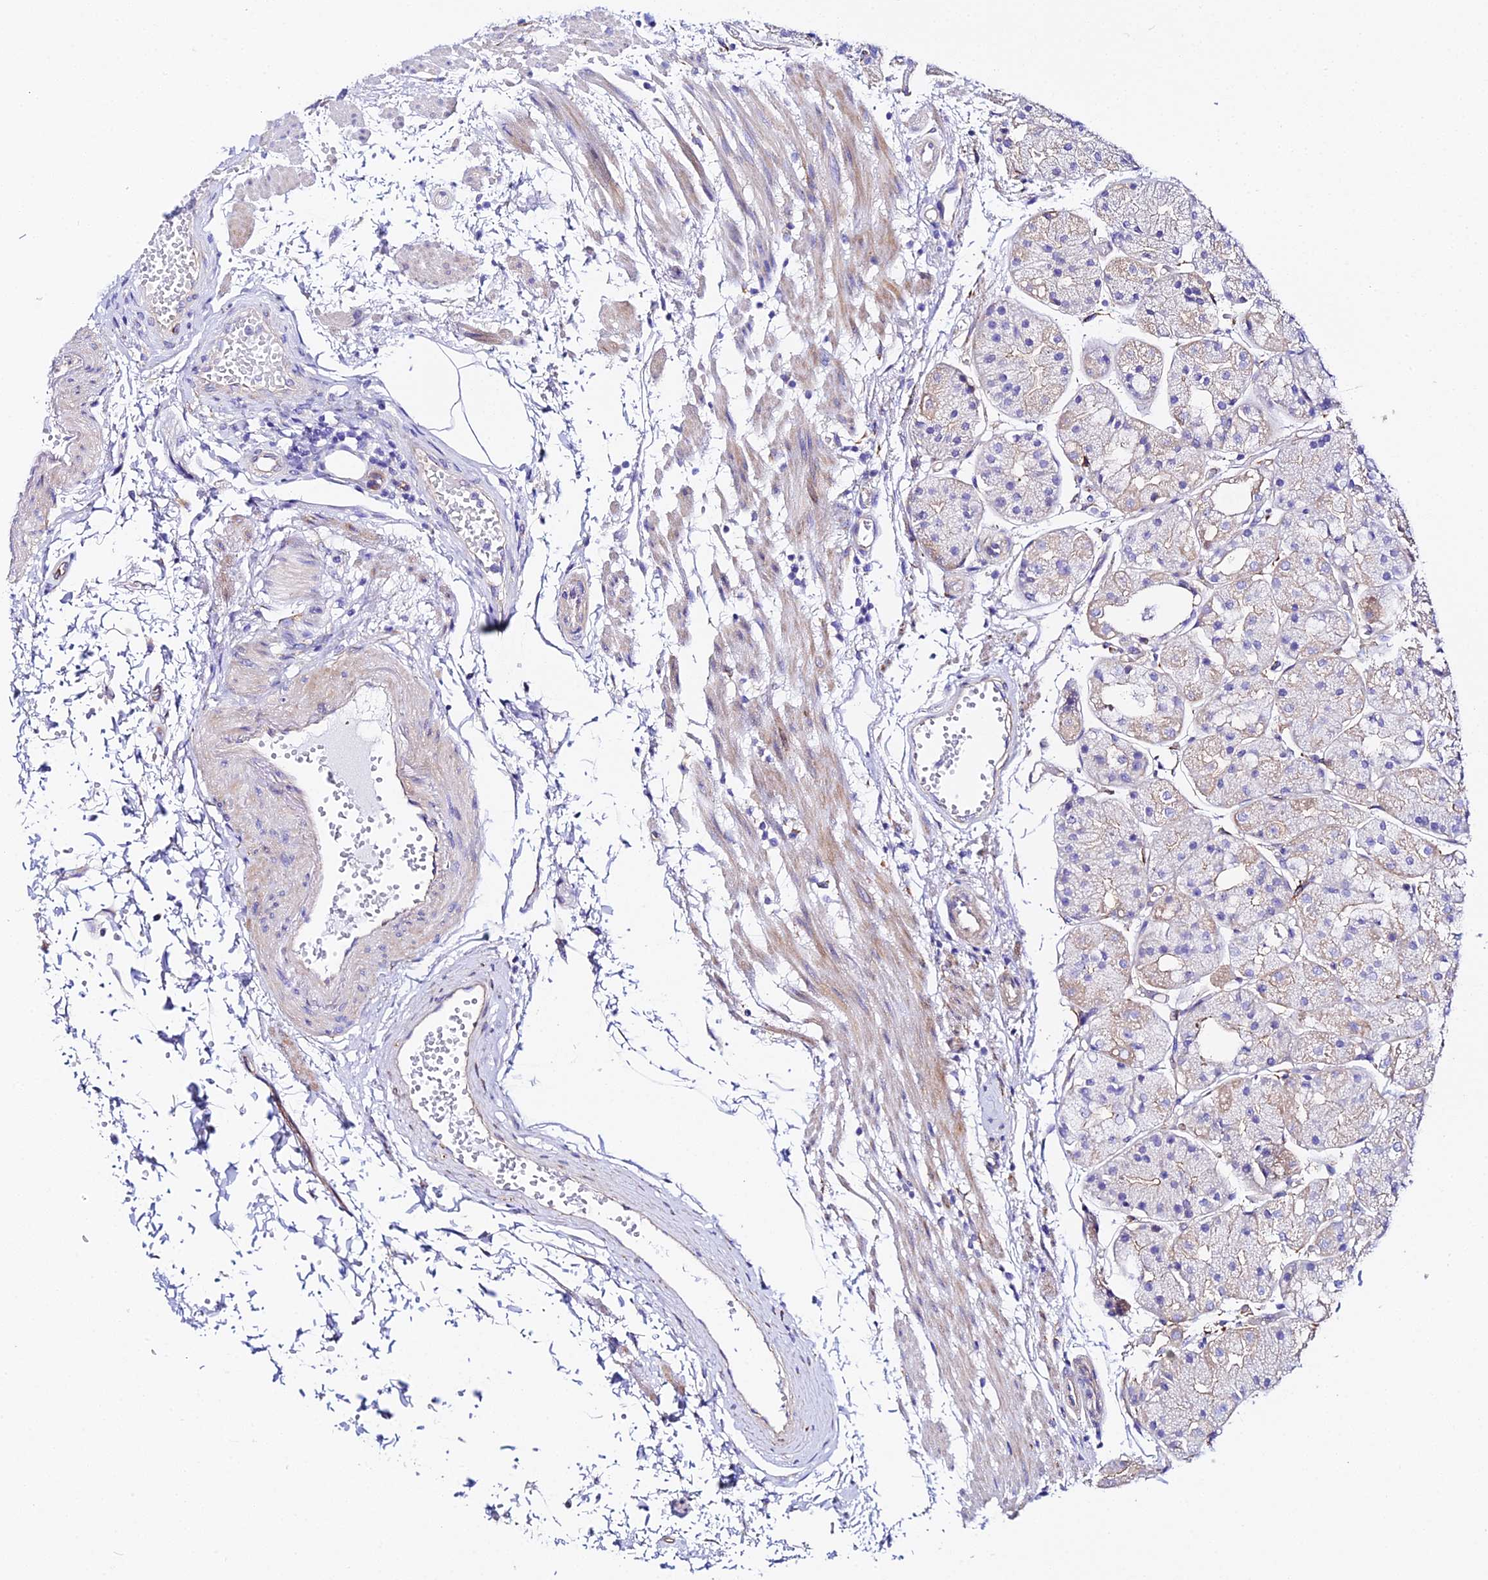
{"staining": {"intensity": "weak", "quantity": "<25%", "location": "cytoplasmic/membranous"}, "tissue": "stomach", "cell_type": "Glandular cells", "image_type": "normal", "snomed": [{"axis": "morphology", "description": "Normal tissue, NOS"}, {"axis": "topography", "description": "Stomach, upper"}], "caption": "An immunohistochemistry (IHC) photomicrograph of benign stomach is shown. There is no staining in glandular cells of stomach.", "gene": "CFAP45", "patient": {"sex": "male", "age": 72}}